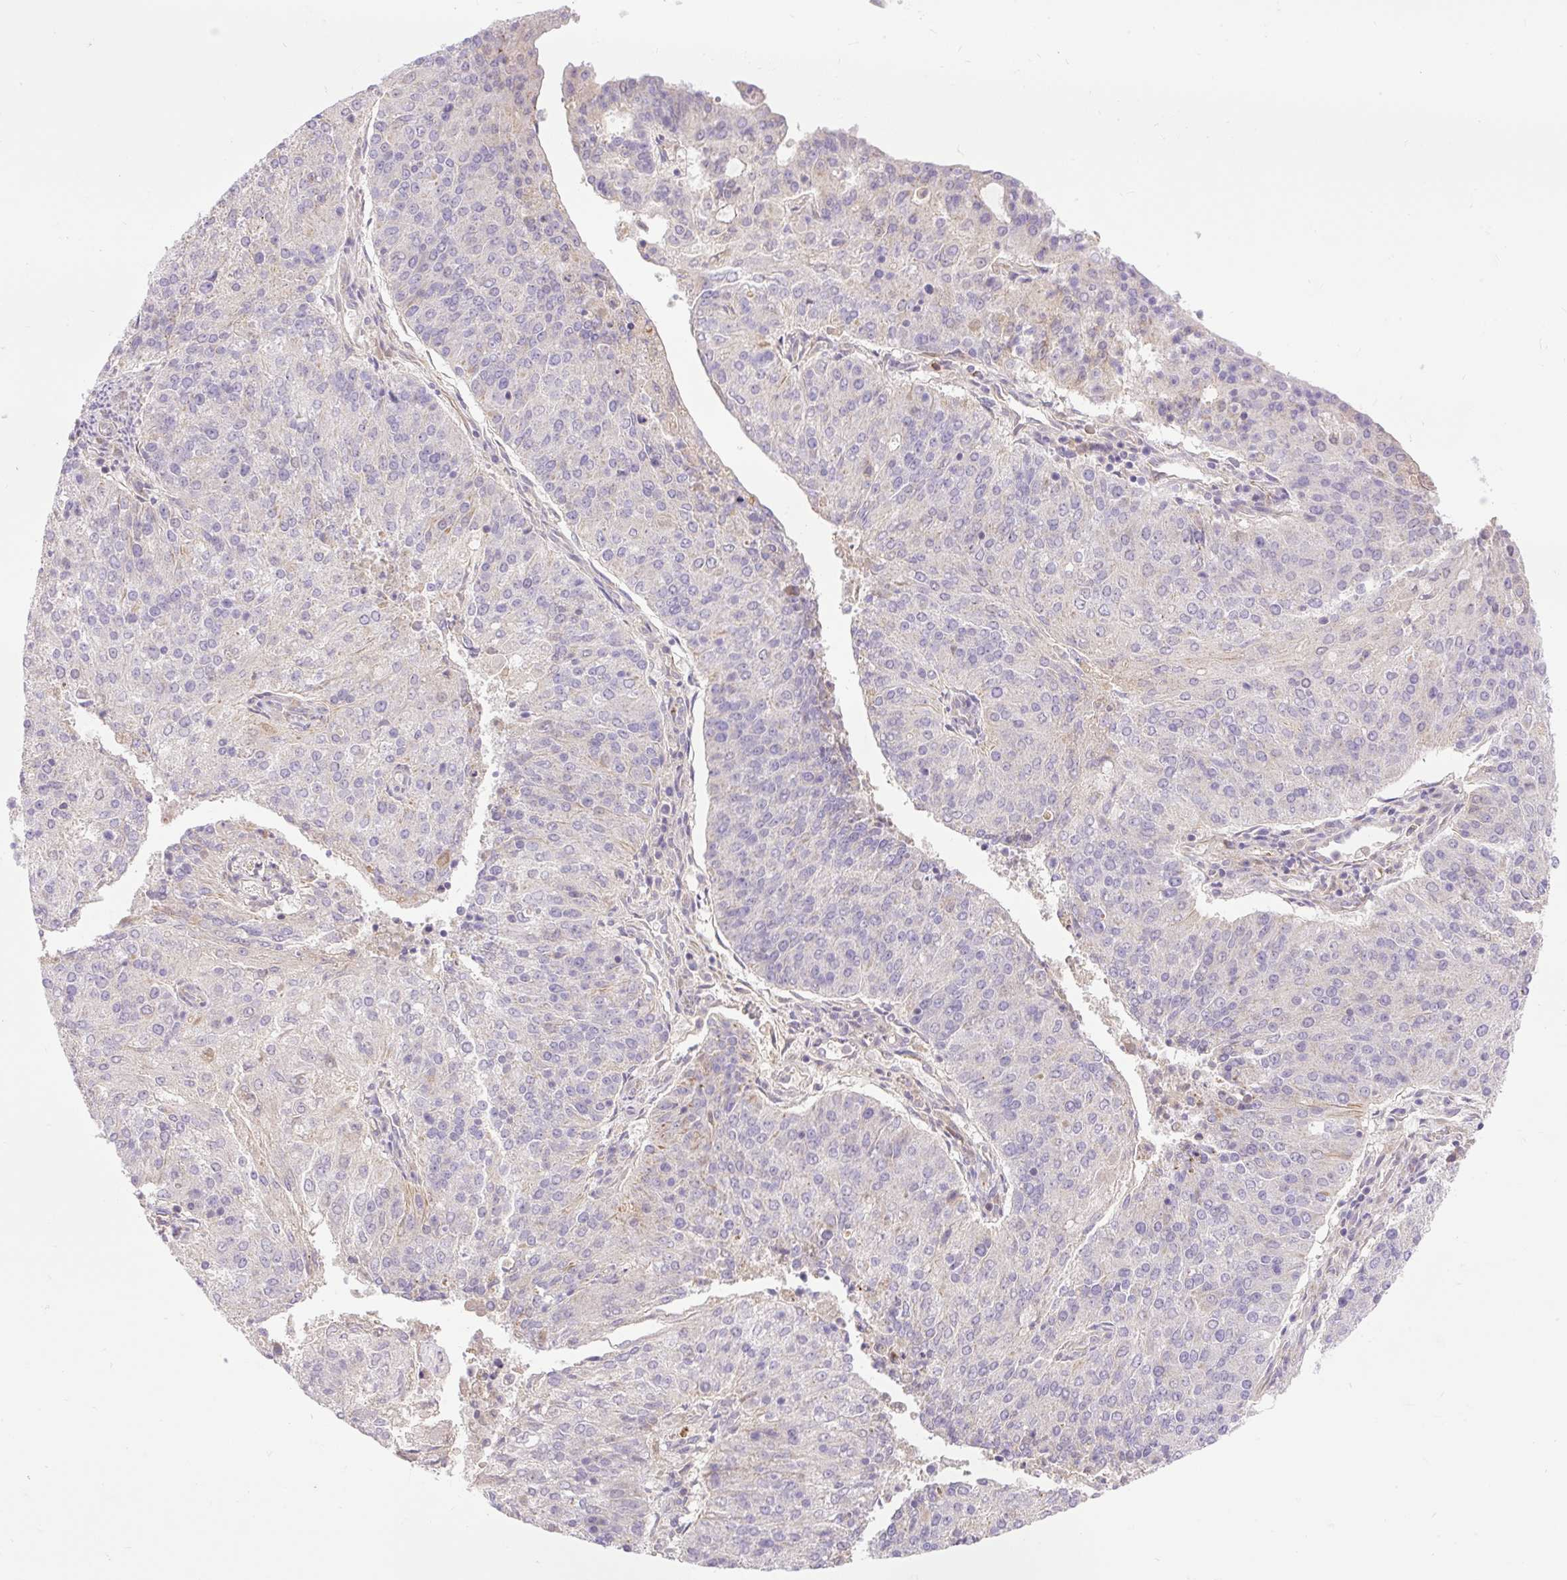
{"staining": {"intensity": "weak", "quantity": "25%-75%", "location": "cytoplasmic/membranous"}, "tissue": "endometrial cancer", "cell_type": "Tumor cells", "image_type": "cancer", "snomed": [{"axis": "morphology", "description": "Adenocarcinoma, NOS"}, {"axis": "topography", "description": "Endometrium"}], "caption": "Immunohistochemistry (IHC) histopathology image of human adenocarcinoma (endometrial) stained for a protein (brown), which displays low levels of weak cytoplasmic/membranous staining in about 25%-75% of tumor cells.", "gene": "HEXB", "patient": {"sex": "female", "age": 82}}